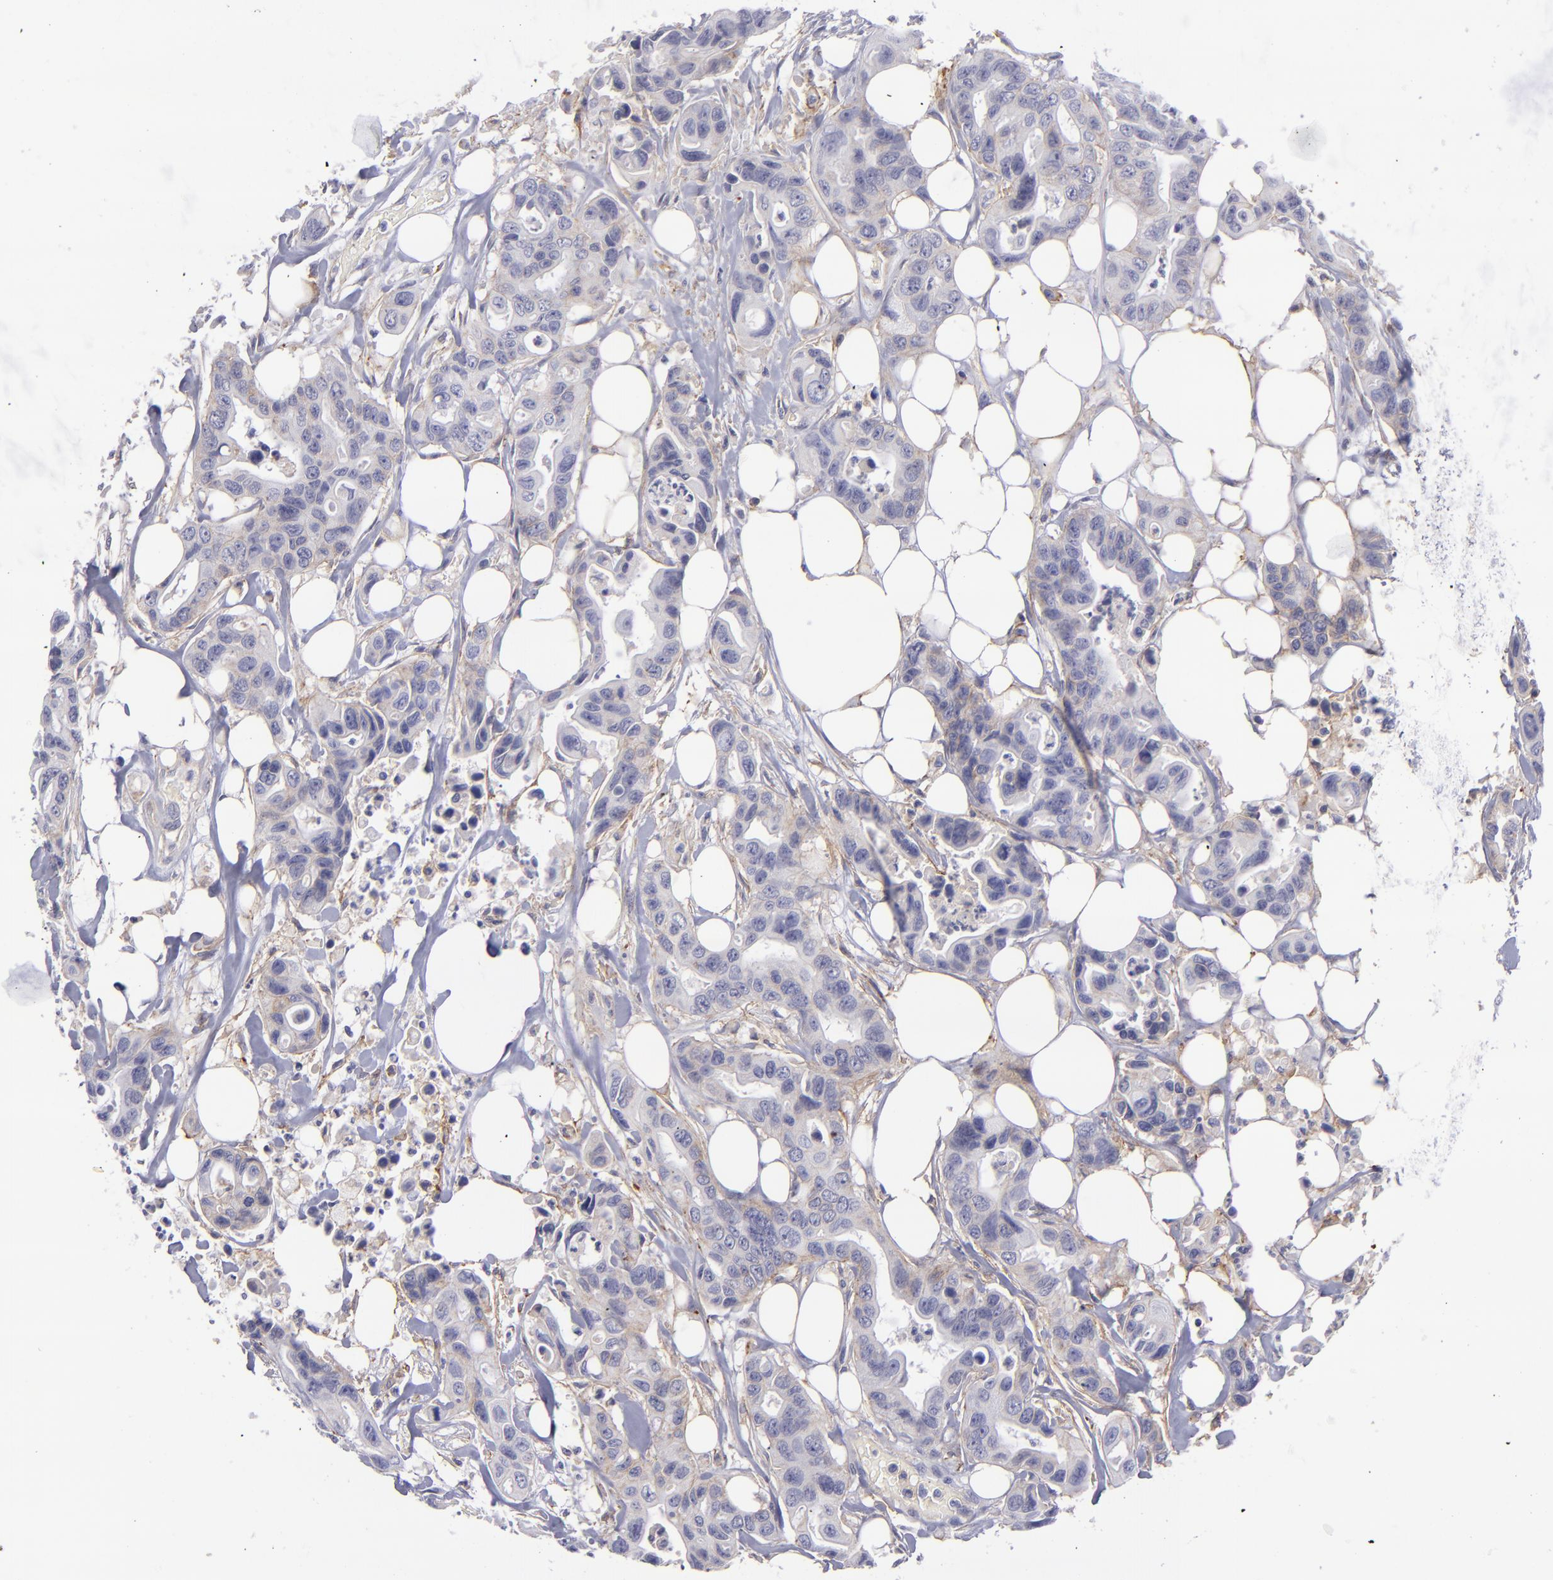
{"staining": {"intensity": "weak", "quantity": "25%-75%", "location": "cytoplasmic/membranous"}, "tissue": "colorectal cancer", "cell_type": "Tumor cells", "image_type": "cancer", "snomed": [{"axis": "morphology", "description": "Adenocarcinoma, NOS"}, {"axis": "topography", "description": "Colon"}], "caption": "A low amount of weak cytoplasmic/membranous positivity is identified in about 25%-75% of tumor cells in adenocarcinoma (colorectal) tissue.", "gene": "BSG", "patient": {"sex": "female", "age": 70}}